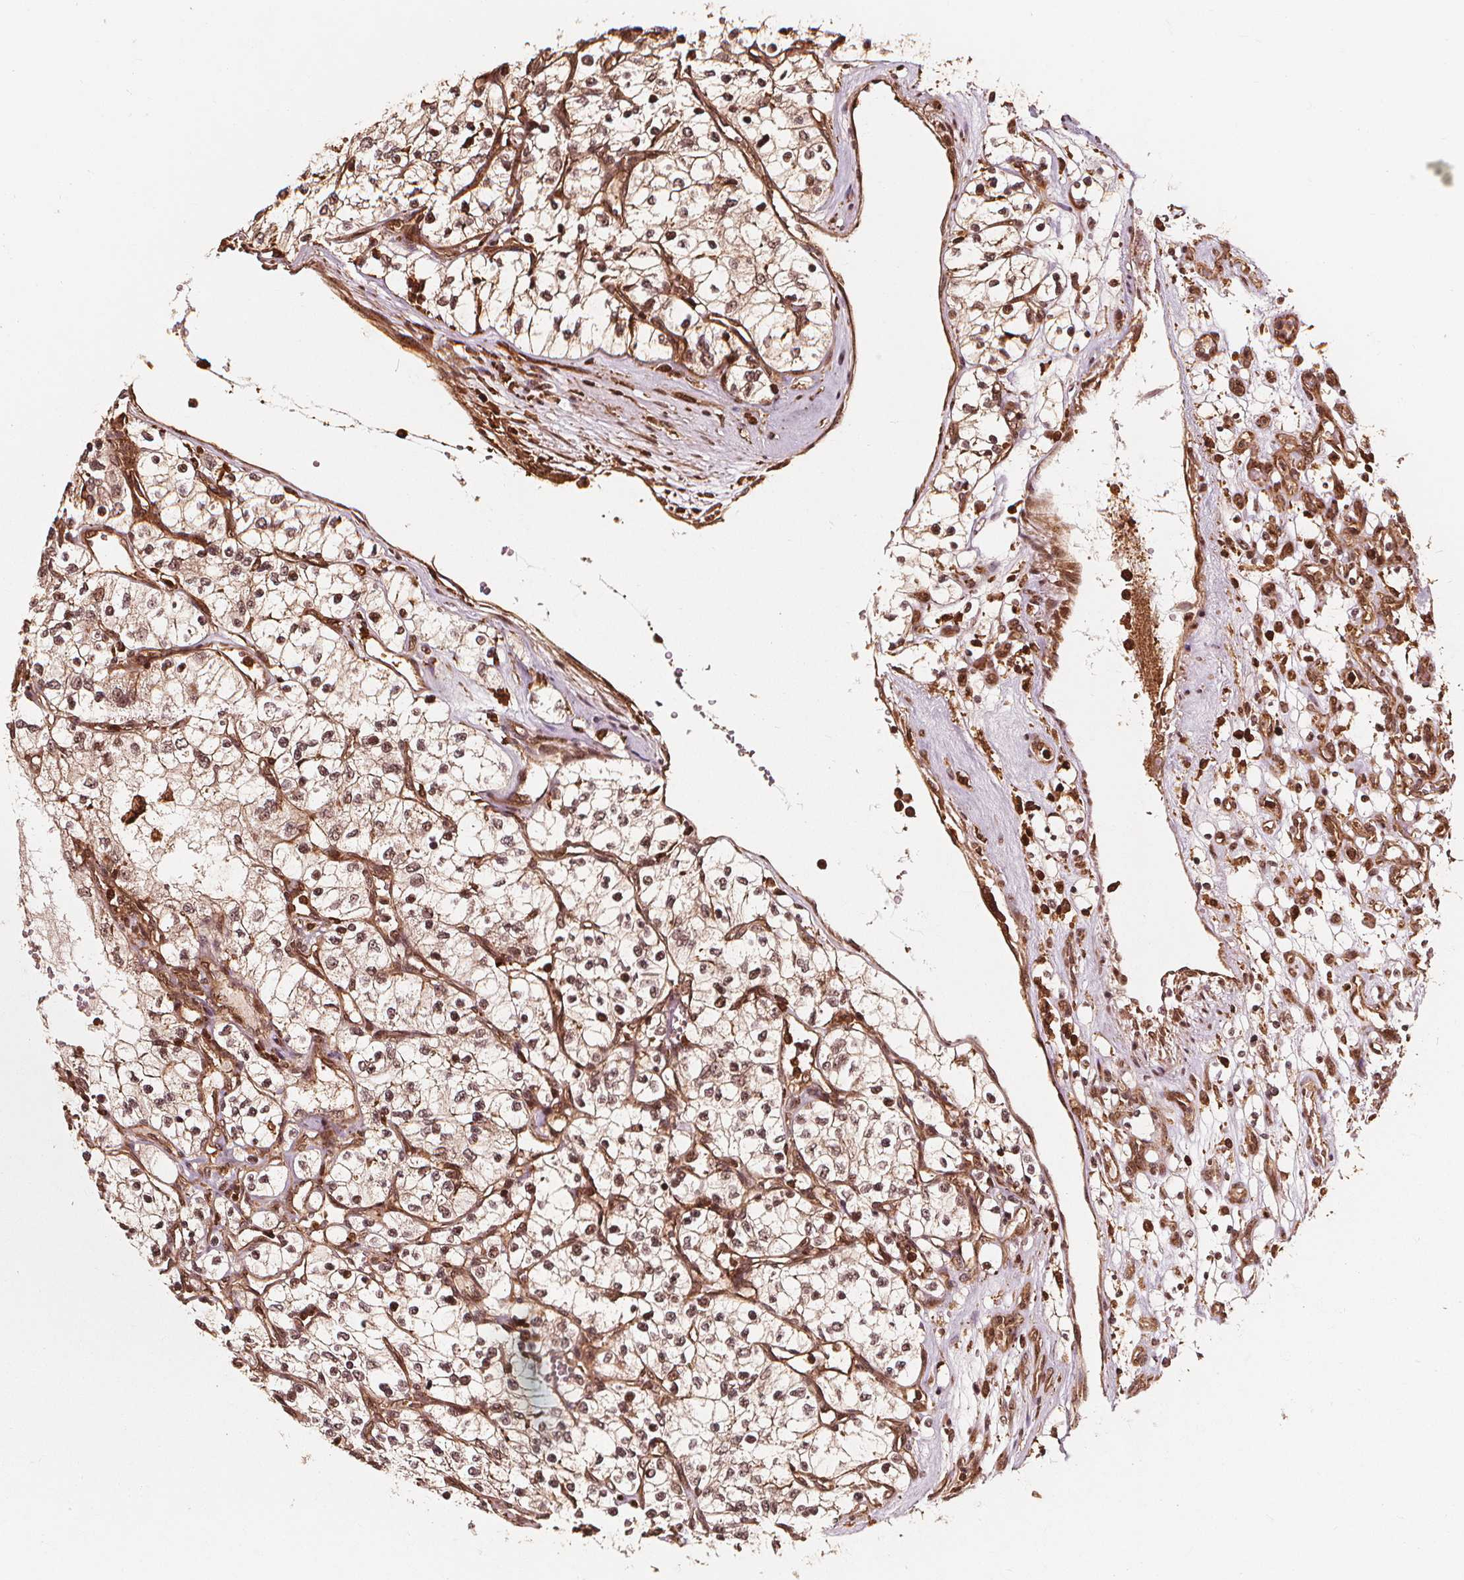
{"staining": {"intensity": "moderate", "quantity": ">75%", "location": "cytoplasmic/membranous,nuclear"}, "tissue": "renal cancer", "cell_type": "Tumor cells", "image_type": "cancer", "snomed": [{"axis": "morphology", "description": "Adenocarcinoma, NOS"}, {"axis": "topography", "description": "Kidney"}], "caption": "IHC (DAB (3,3'-diaminobenzidine)) staining of human renal cancer (adenocarcinoma) demonstrates moderate cytoplasmic/membranous and nuclear protein positivity in approximately >75% of tumor cells.", "gene": "EXOSC9", "patient": {"sex": "female", "age": 69}}